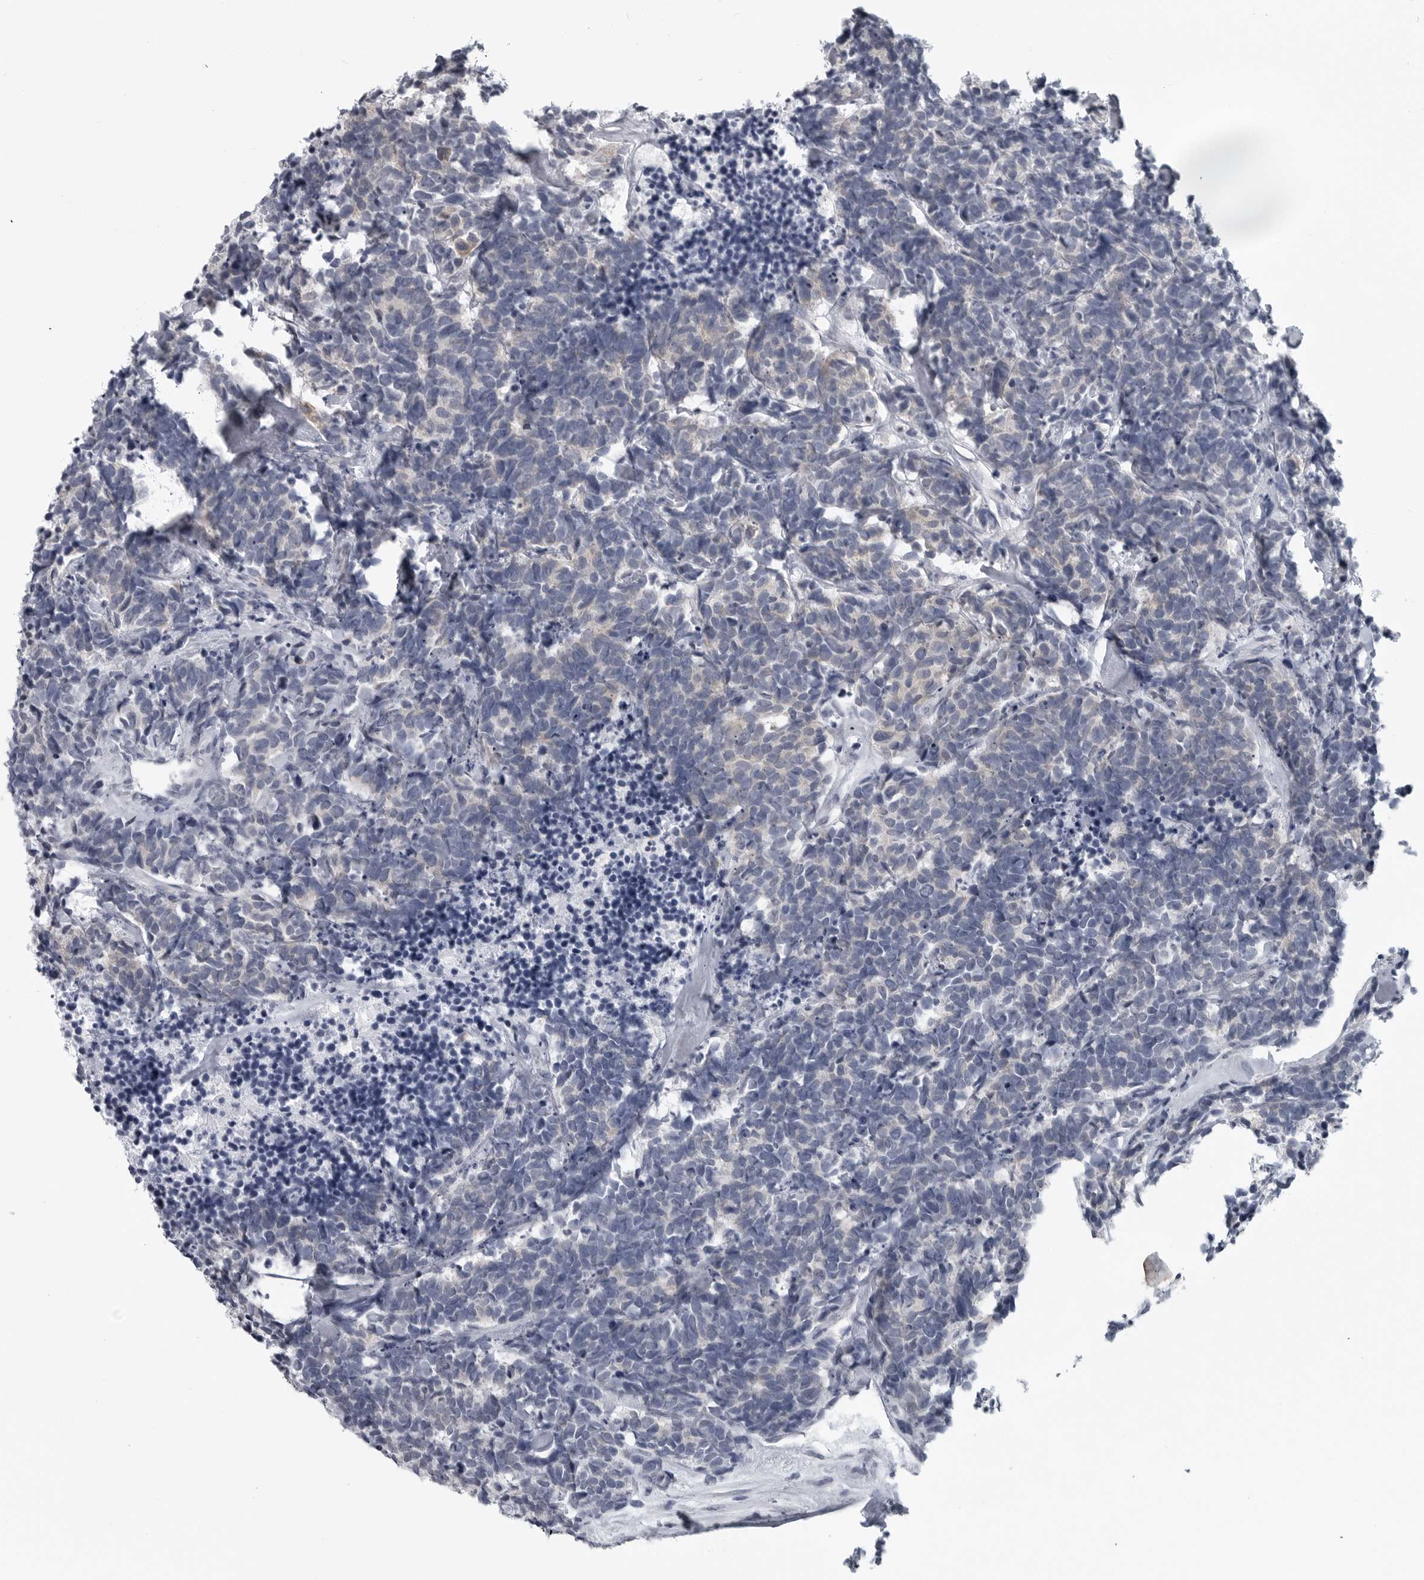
{"staining": {"intensity": "negative", "quantity": "none", "location": "none"}, "tissue": "carcinoid", "cell_type": "Tumor cells", "image_type": "cancer", "snomed": [{"axis": "morphology", "description": "Carcinoma, NOS"}, {"axis": "morphology", "description": "Carcinoid, malignant, NOS"}, {"axis": "topography", "description": "Urinary bladder"}], "caption": "IHC histopathology image of neoplastic tissue: carcinoid stained with DAB reveals no significant protein staining in tumor cells.", "gene": "MYOC", "patient": {"sex": "male", "age": 57}}